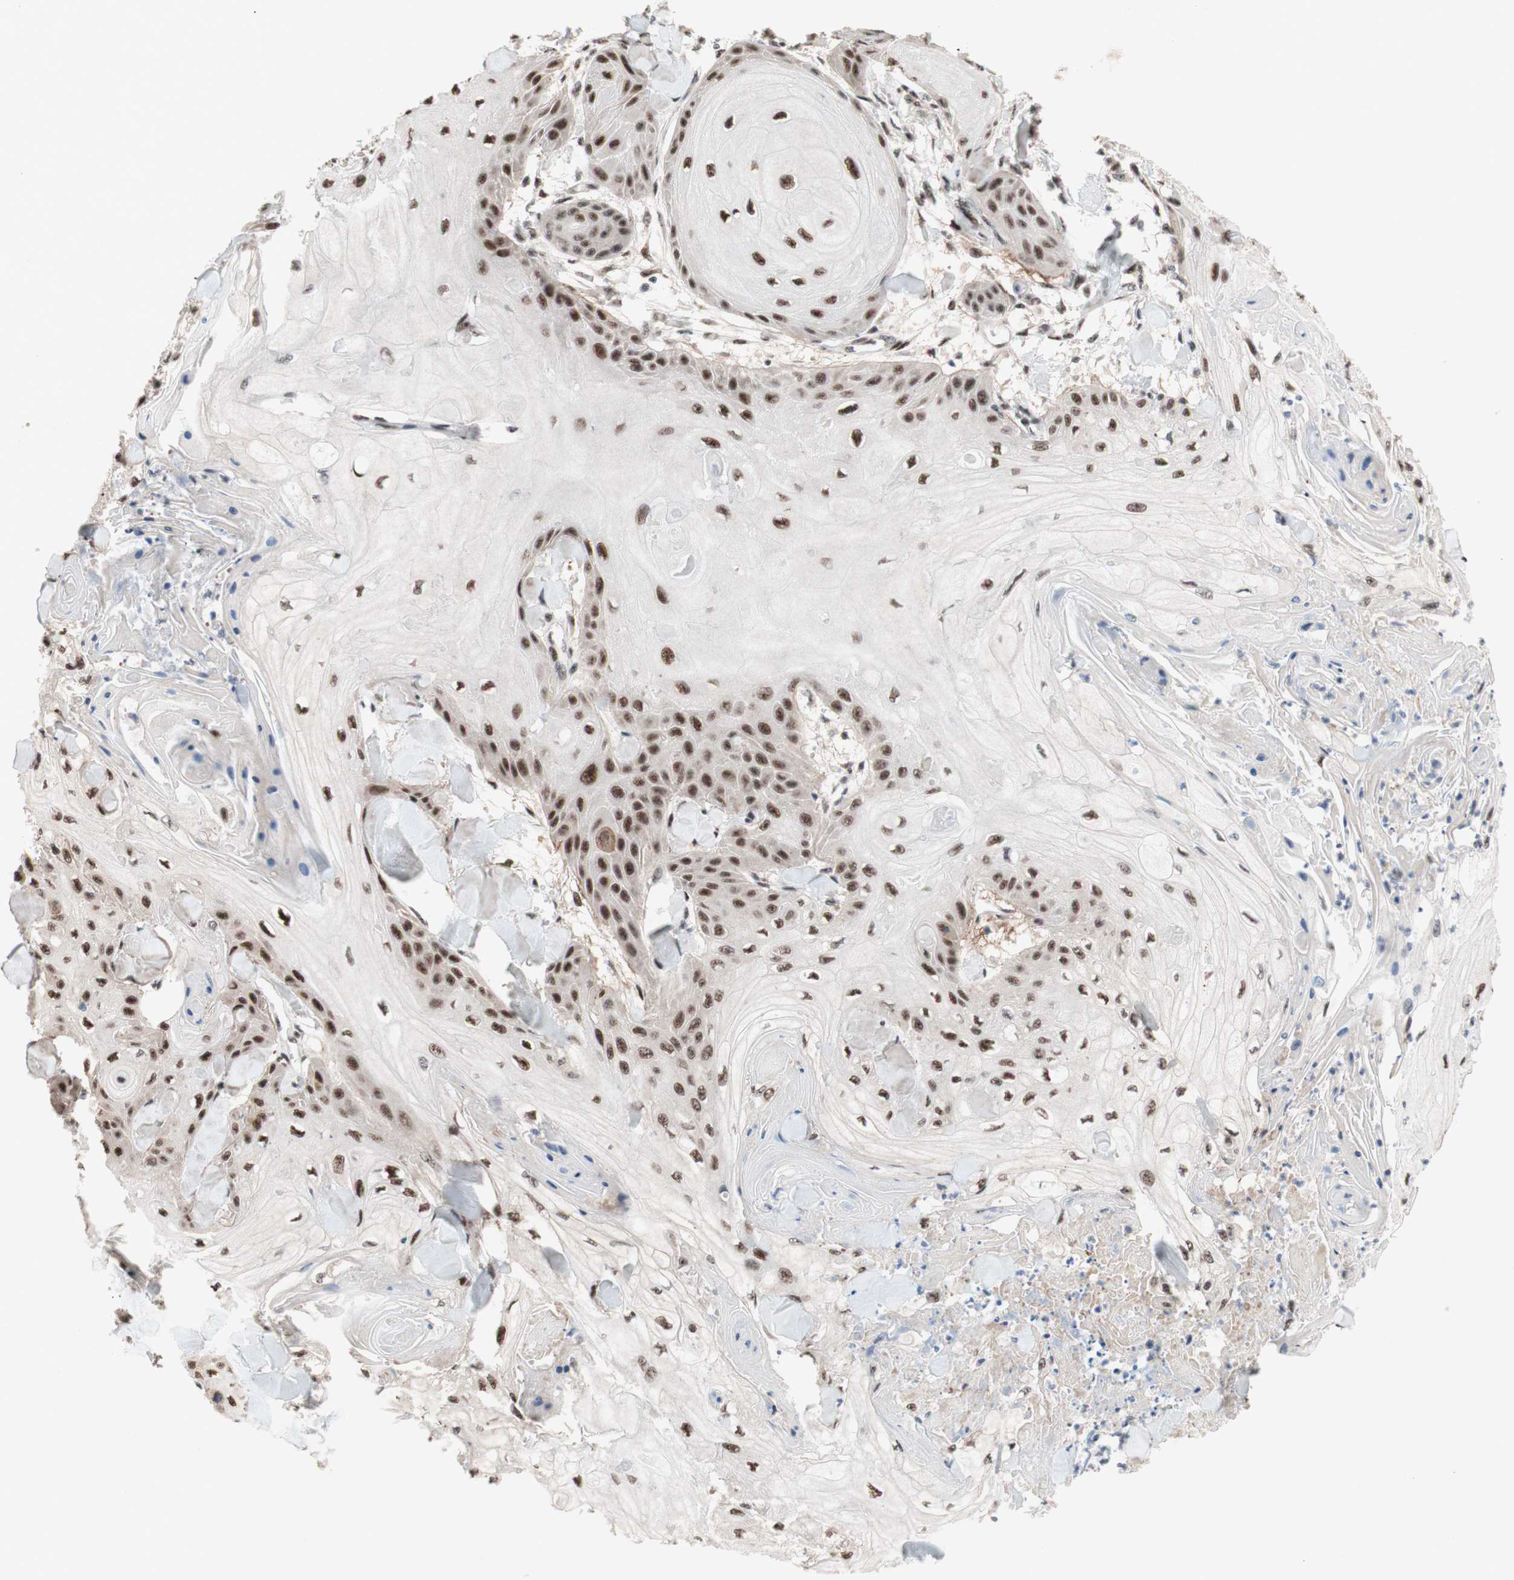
{"staining": {"intensity": "moderate", "quantity": ">75%", "location": "nuclear"}, "tissue": "skin cancer", "cell_type": "Tumor cells", "image_type": "cancer", "snomed": [{"axis": "morphology", "description": "Squamous cell carcinoma, NOS"}, {"axis": "topography", "description": "Skin"}], "caption": "IHC staining of skin cancer, which shows medium levels of moderate nuclear positivity in approximately >75% of tumor cells indicating moderate nuclear protein expression. The staining was performed using DAB (3,3'-diaminobenzidine) (brown) for protein detection and nuclei were counterstained in hematoxylin (blue).", "gene": "TLE1", "patient": {"sex": "male", "age": 74}}